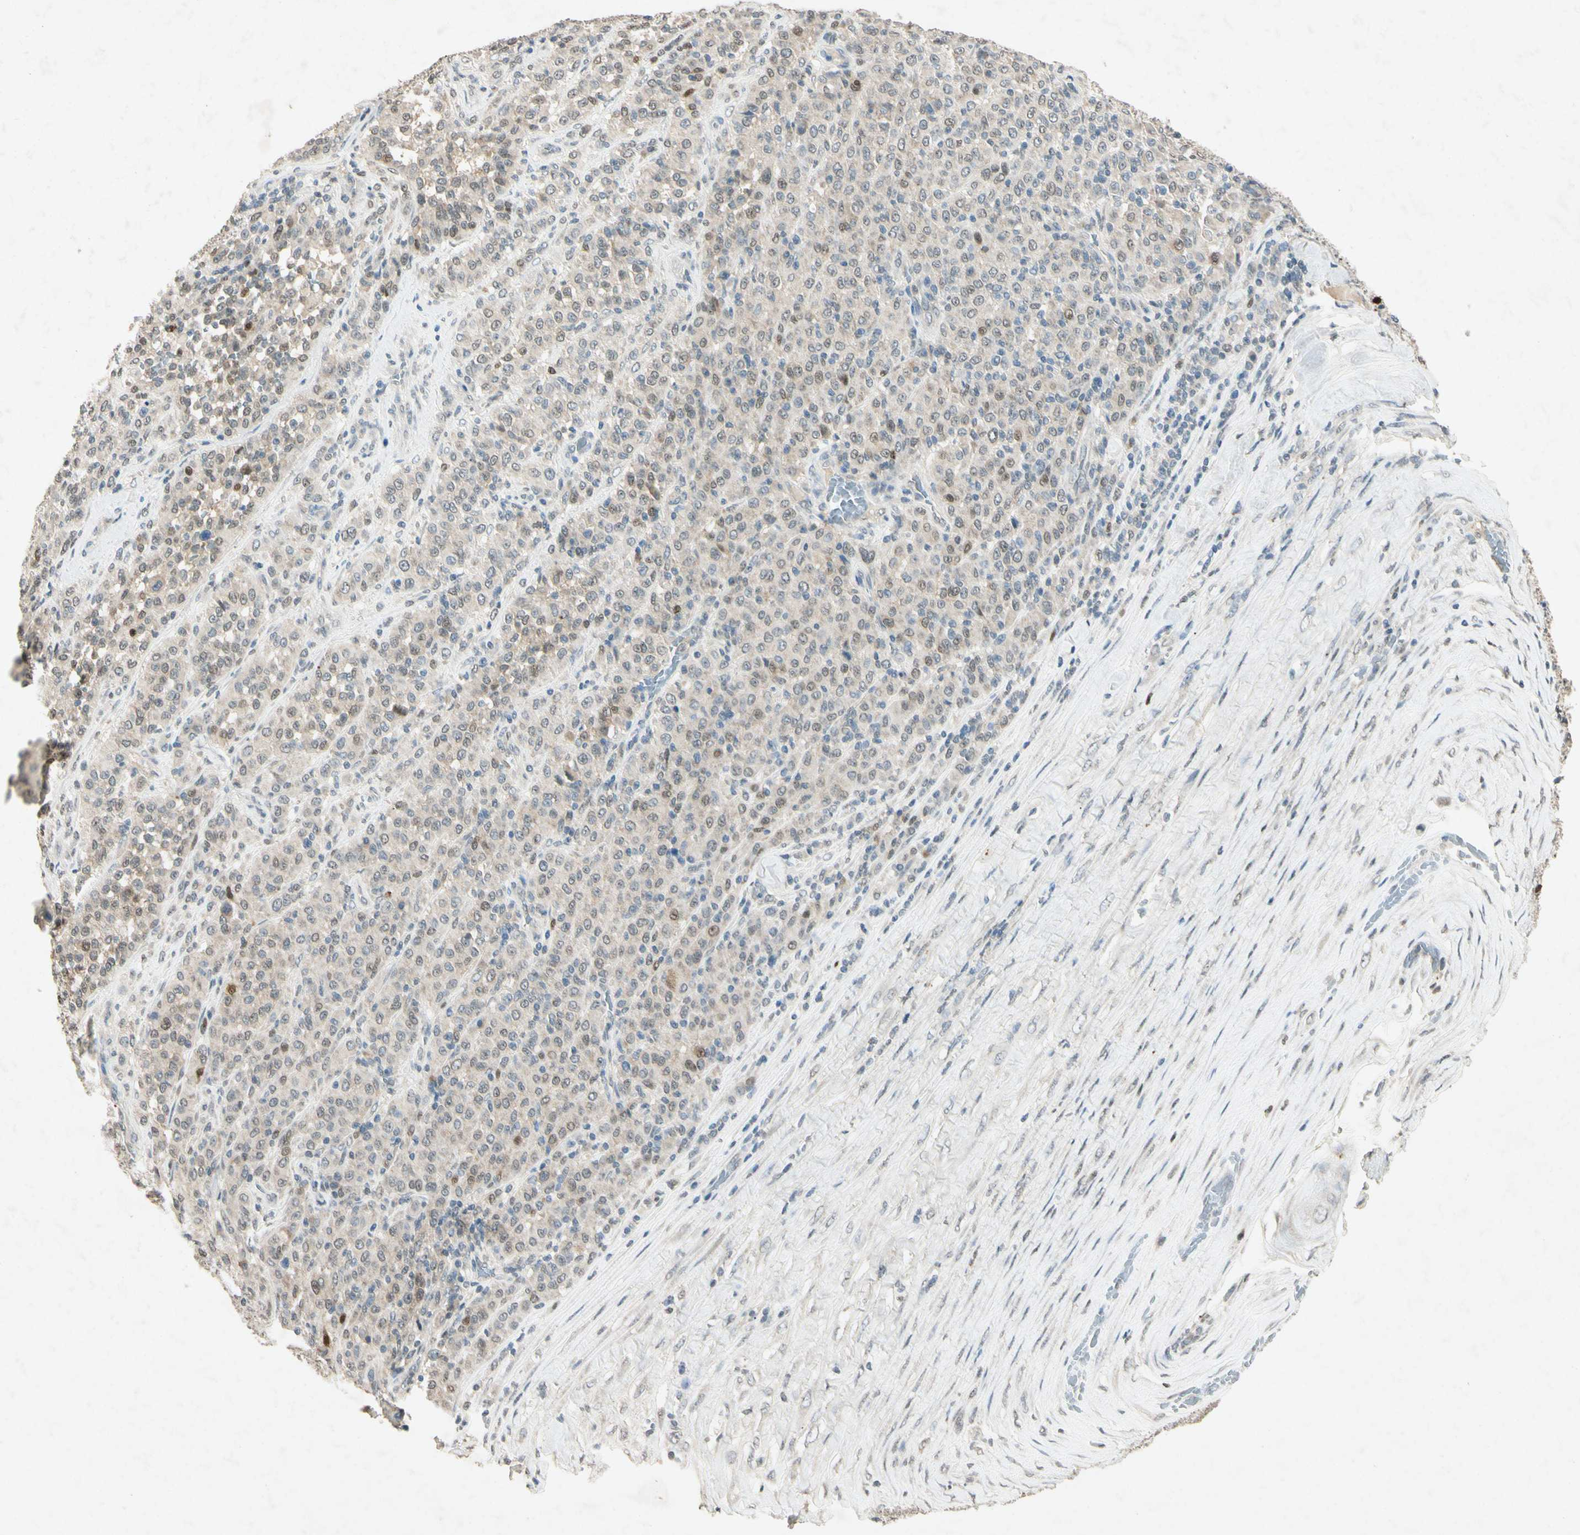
{"staining": {"intensity": "weak", "quantity": "25%-75%", "location": "cytoplasmic/membranous,nuclear"}, "tissue": "melanoma", "cell_type": "Tumor cells", "image_type": "cancer", "snomed": [{"axis": "morphology", "description": "Malignant melanoma, Metastatic site"}, {"axis": "topography", "description": "Pancreas"}], "caption": "Protein staining reveals weak cytoplasmic/membranous and nuclear positivity in approximately 25%-75% of tumor cells in melanoma. Nuclei are stained in blue.", "gene": "HSPA1B", "patient": {"sex": "female", "age": 30}}